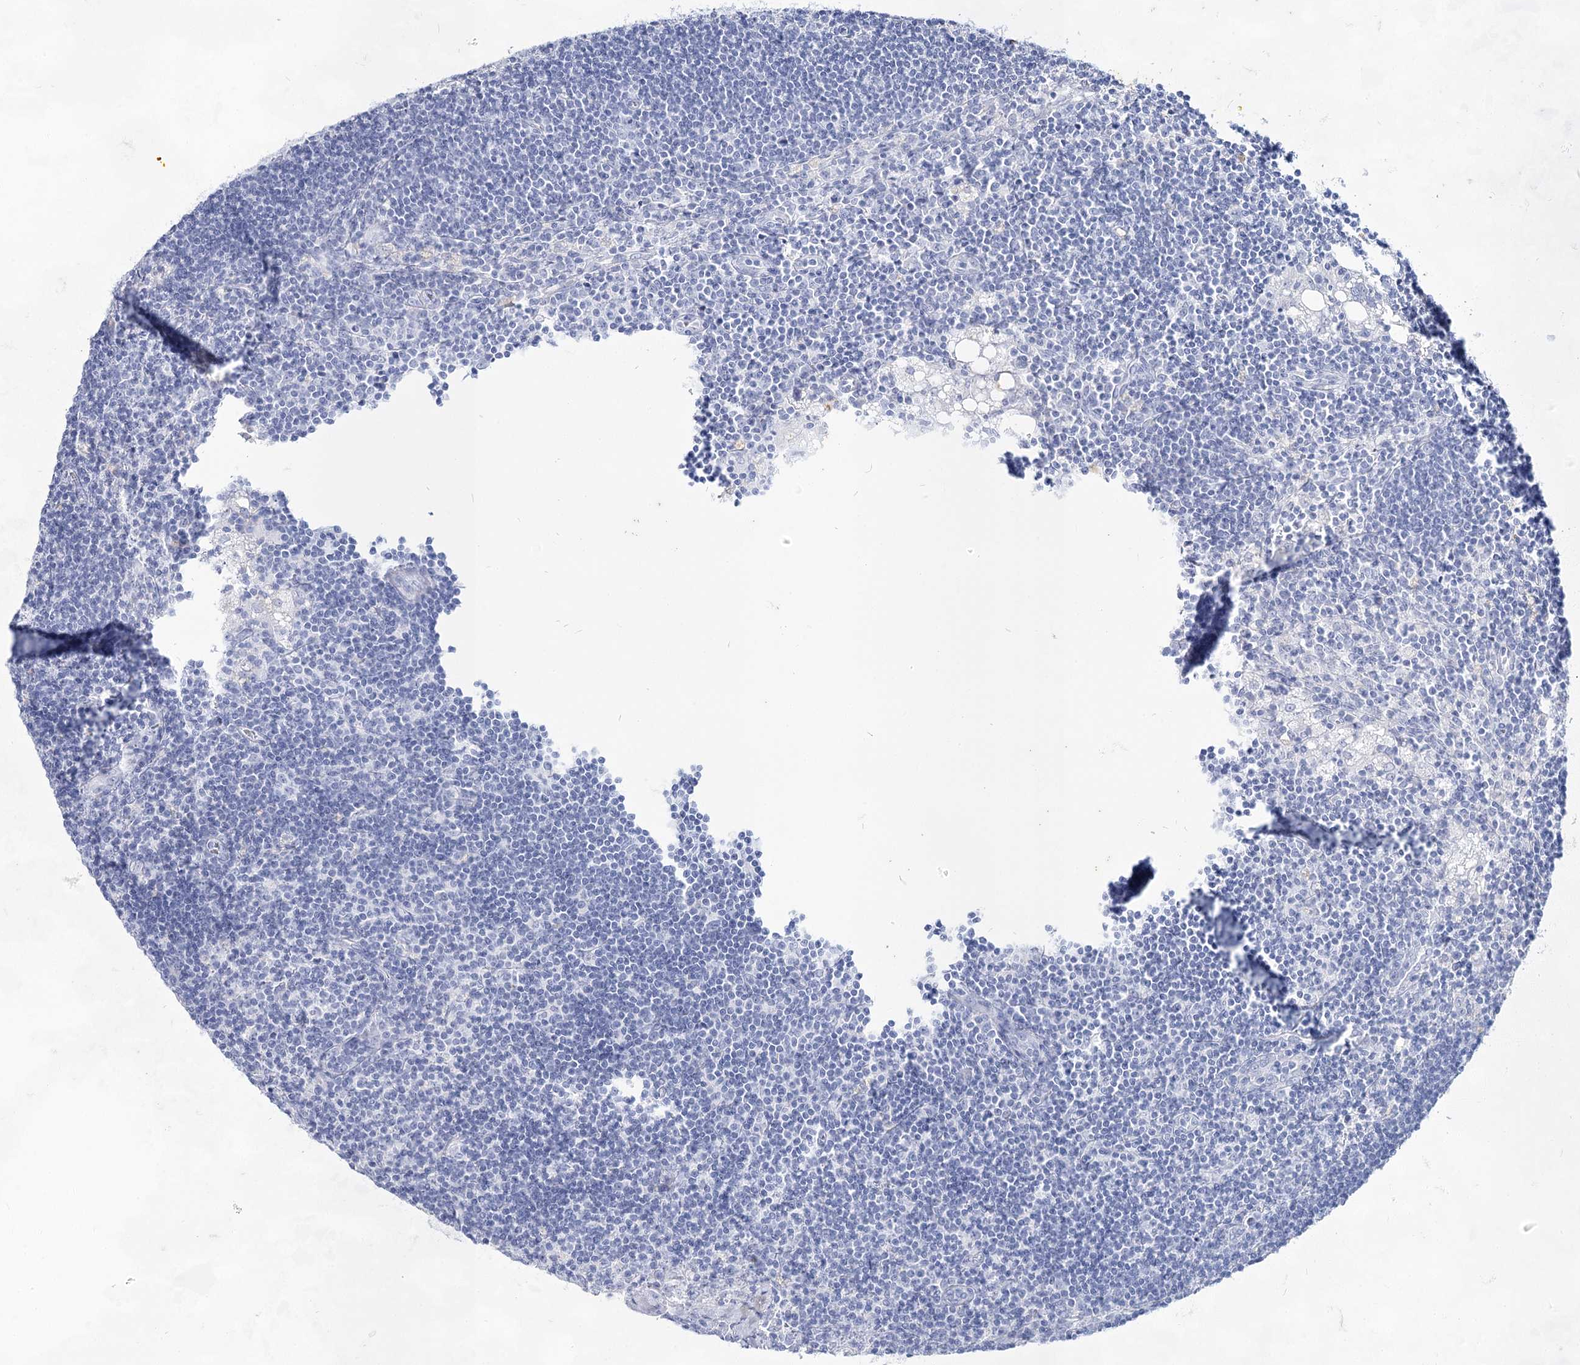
{"staining": {"intensity": "negative", "quantity": "none", "location": "none"}, "tissue": "lymph node", "cell_type": "Germinal center cells", "image_type": "normal", "snomed": [{"axis": "morphology", "description": "Normal tissue, NOS"}, {"axis": "topography", "description": "Lymph node"}], "caption": "A high-resolution micrograph shows IHC staining of unremarkable lymph node, which shows no significant expression in germinal center cells. (DAB (3,3'-diaminobenzidine) immunohistochemistry (IHC), high magnification).", "gene": "ACRV1", "patient": {"sex": "male", "age": 24}}